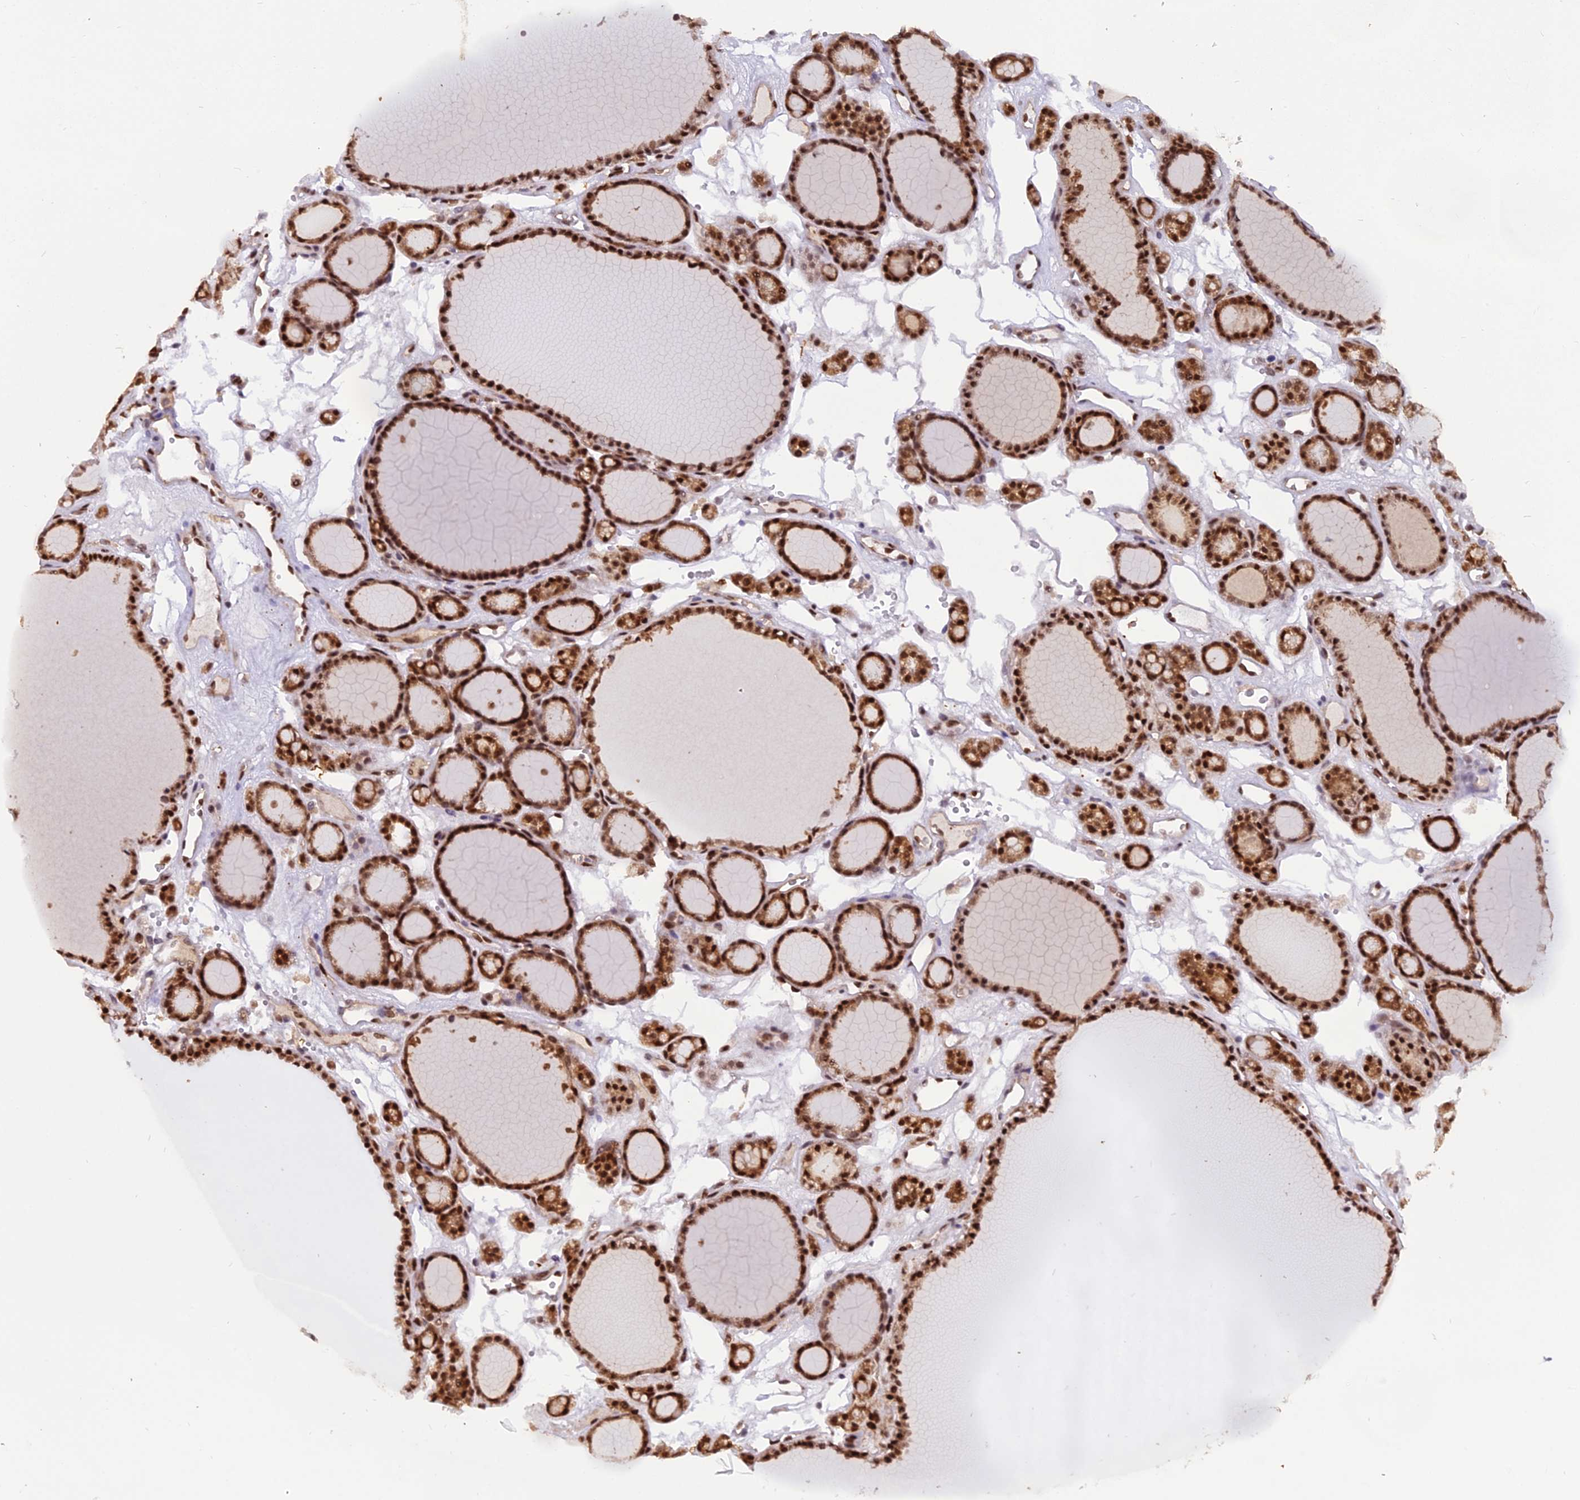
{"staining": {"intensity": "strong", "quantity": ">75%", "location": "cytoplasmic/membranous,nuclear"}, "tissue": "thyroid gland", "cell_type": "Glandular cells", "image_type": "normal", "snomed": [{"axis": "morphology", "description": "Normal tissue, NOS"}, {"axis": "topography", "description": "Thyroid gland"}], "caption": "Protein expression analysis of normal human thyroid gland reveals strong cytoplasmic/membranous,nuclear positivity in about >75% of glandular cells. (Stains: DAB in brown, nuclei in blue, Microscopy: brightfield microscopy at high magnification).", "gene": "NPEPL1", "patient": {"sex": "female", "age": 28}}